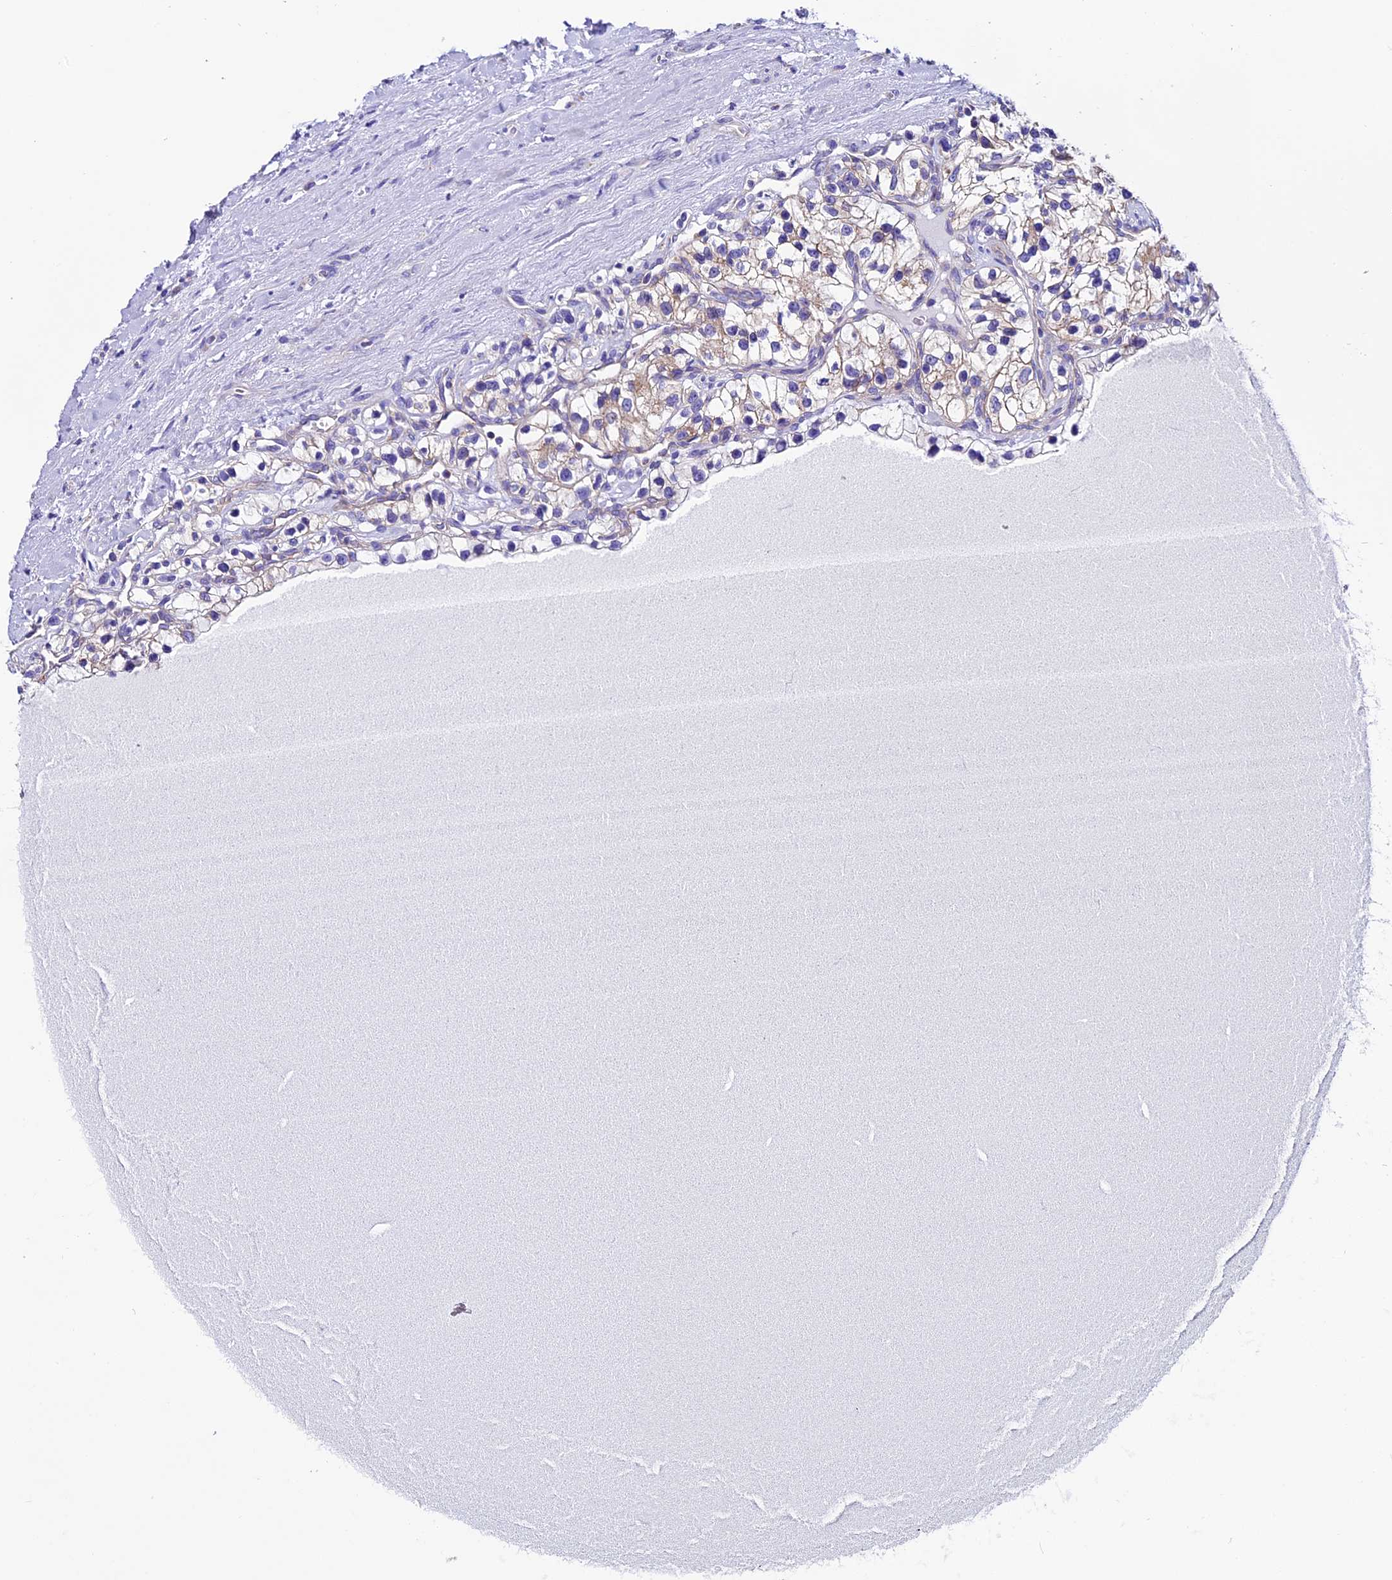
{"staining": {"intensity": "weak", "quantity": "<25%", "location": "cytoplasmic/membranous"}, "tissue": "renal cancer", "cell_type": "Tumor cells", "image_type": "cancer", "snomed": [{"axis": "morphology", "description": "Adenocarcinoma, NOS"}, {"axis": "topography", "description": "Kidney"}], "caption": "A photomicrograph of adenocarcinoma (renal) stained for a protein exhibits no brown staining in tumor cells.", "gene": "COMTD1", "patient": {"sex": "female", "age": 57}}